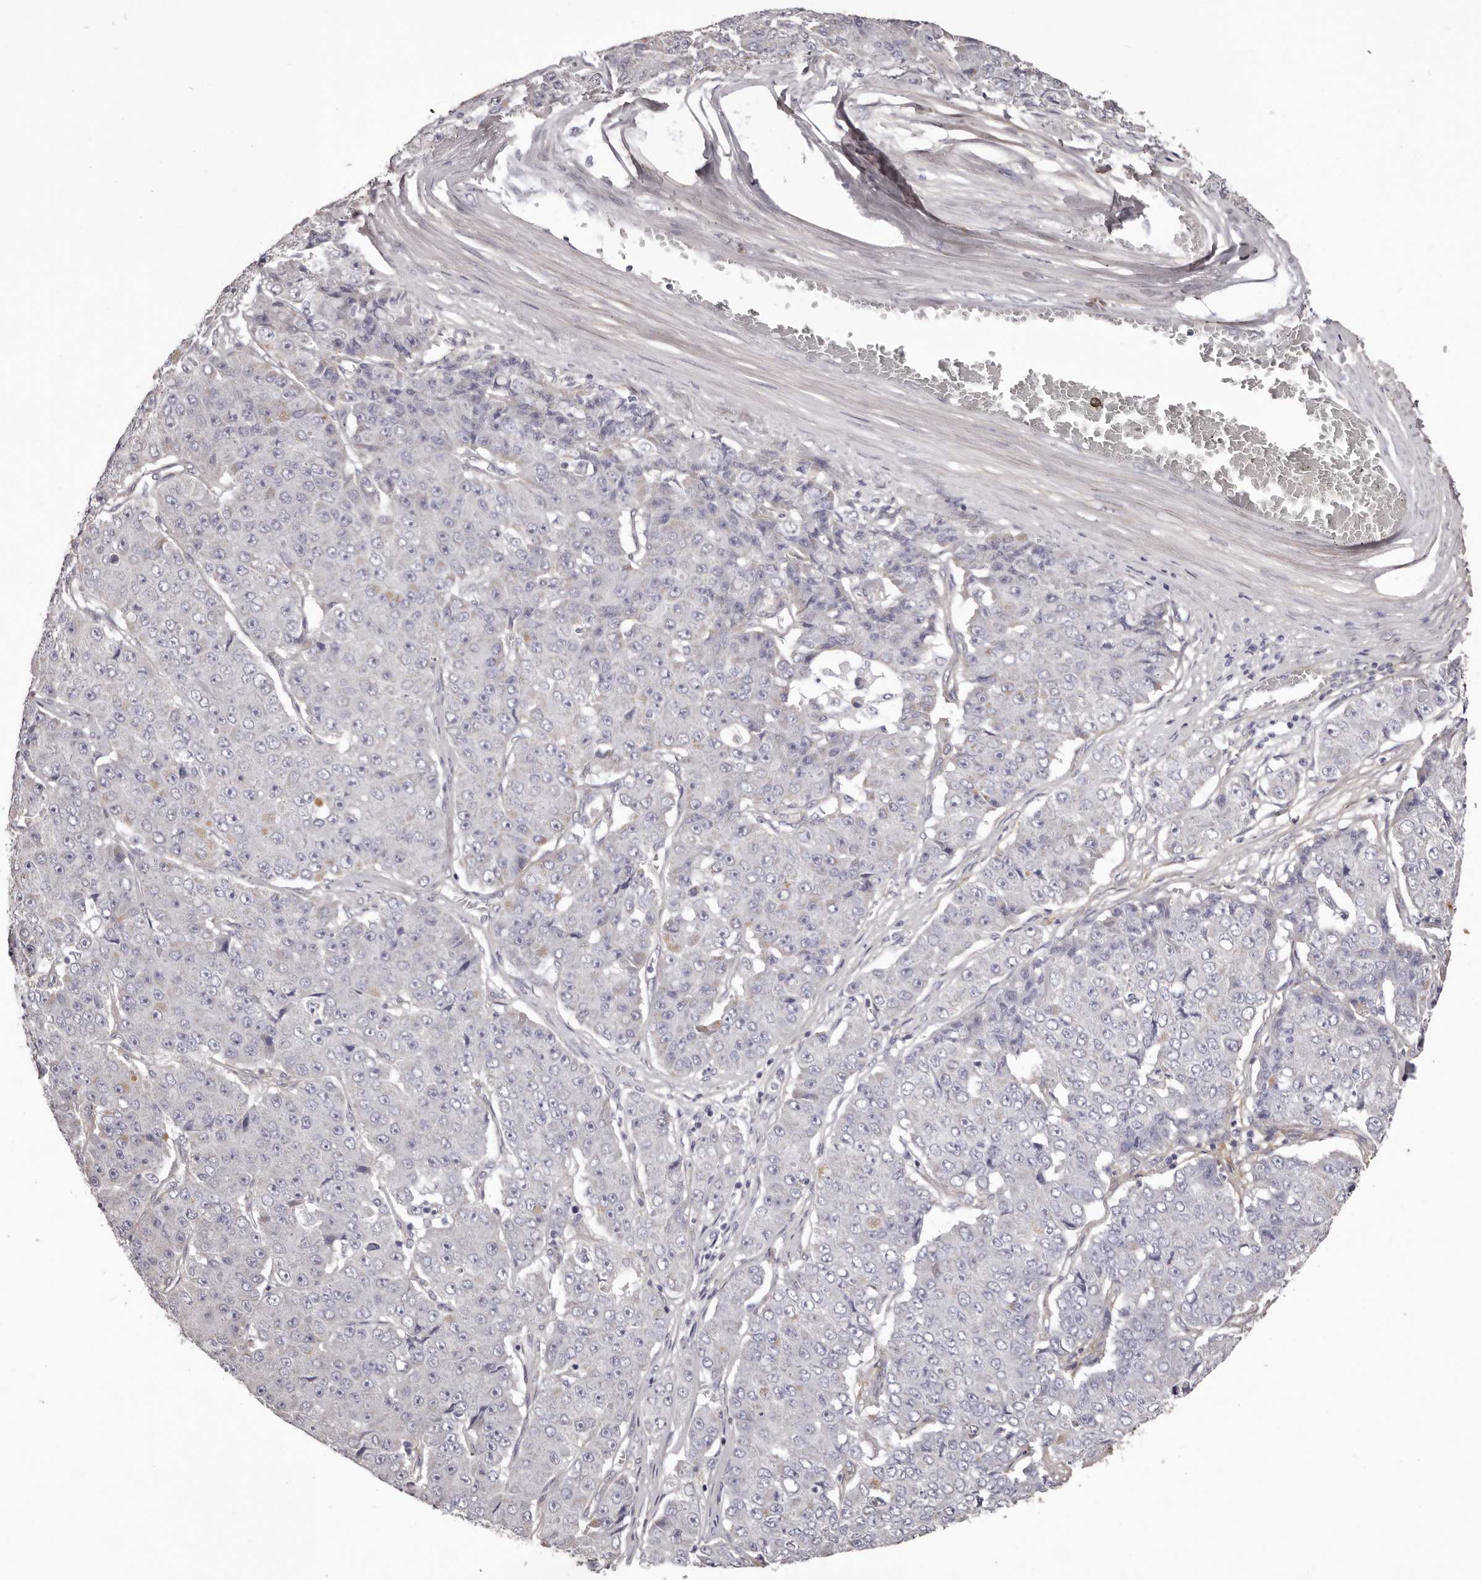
{"staining": {"intensity": "negative", "quantity": "none", "location": "none"}, "tissue": "pancreatic cancer", "cell_type": "Tumor cells", "image_type": "cancer", "snomed": [{"axis": "morphology", "description": "Adenocarcinoma, NOS"}, {"axis": "topography", "description": "Pancreas"}], "caption": "Tumor cells are negative for brown protein staining in pancreatic adenocarcinoma.", "gene": "COL6A1", "patient": {"sex": "male", "age": 50}}